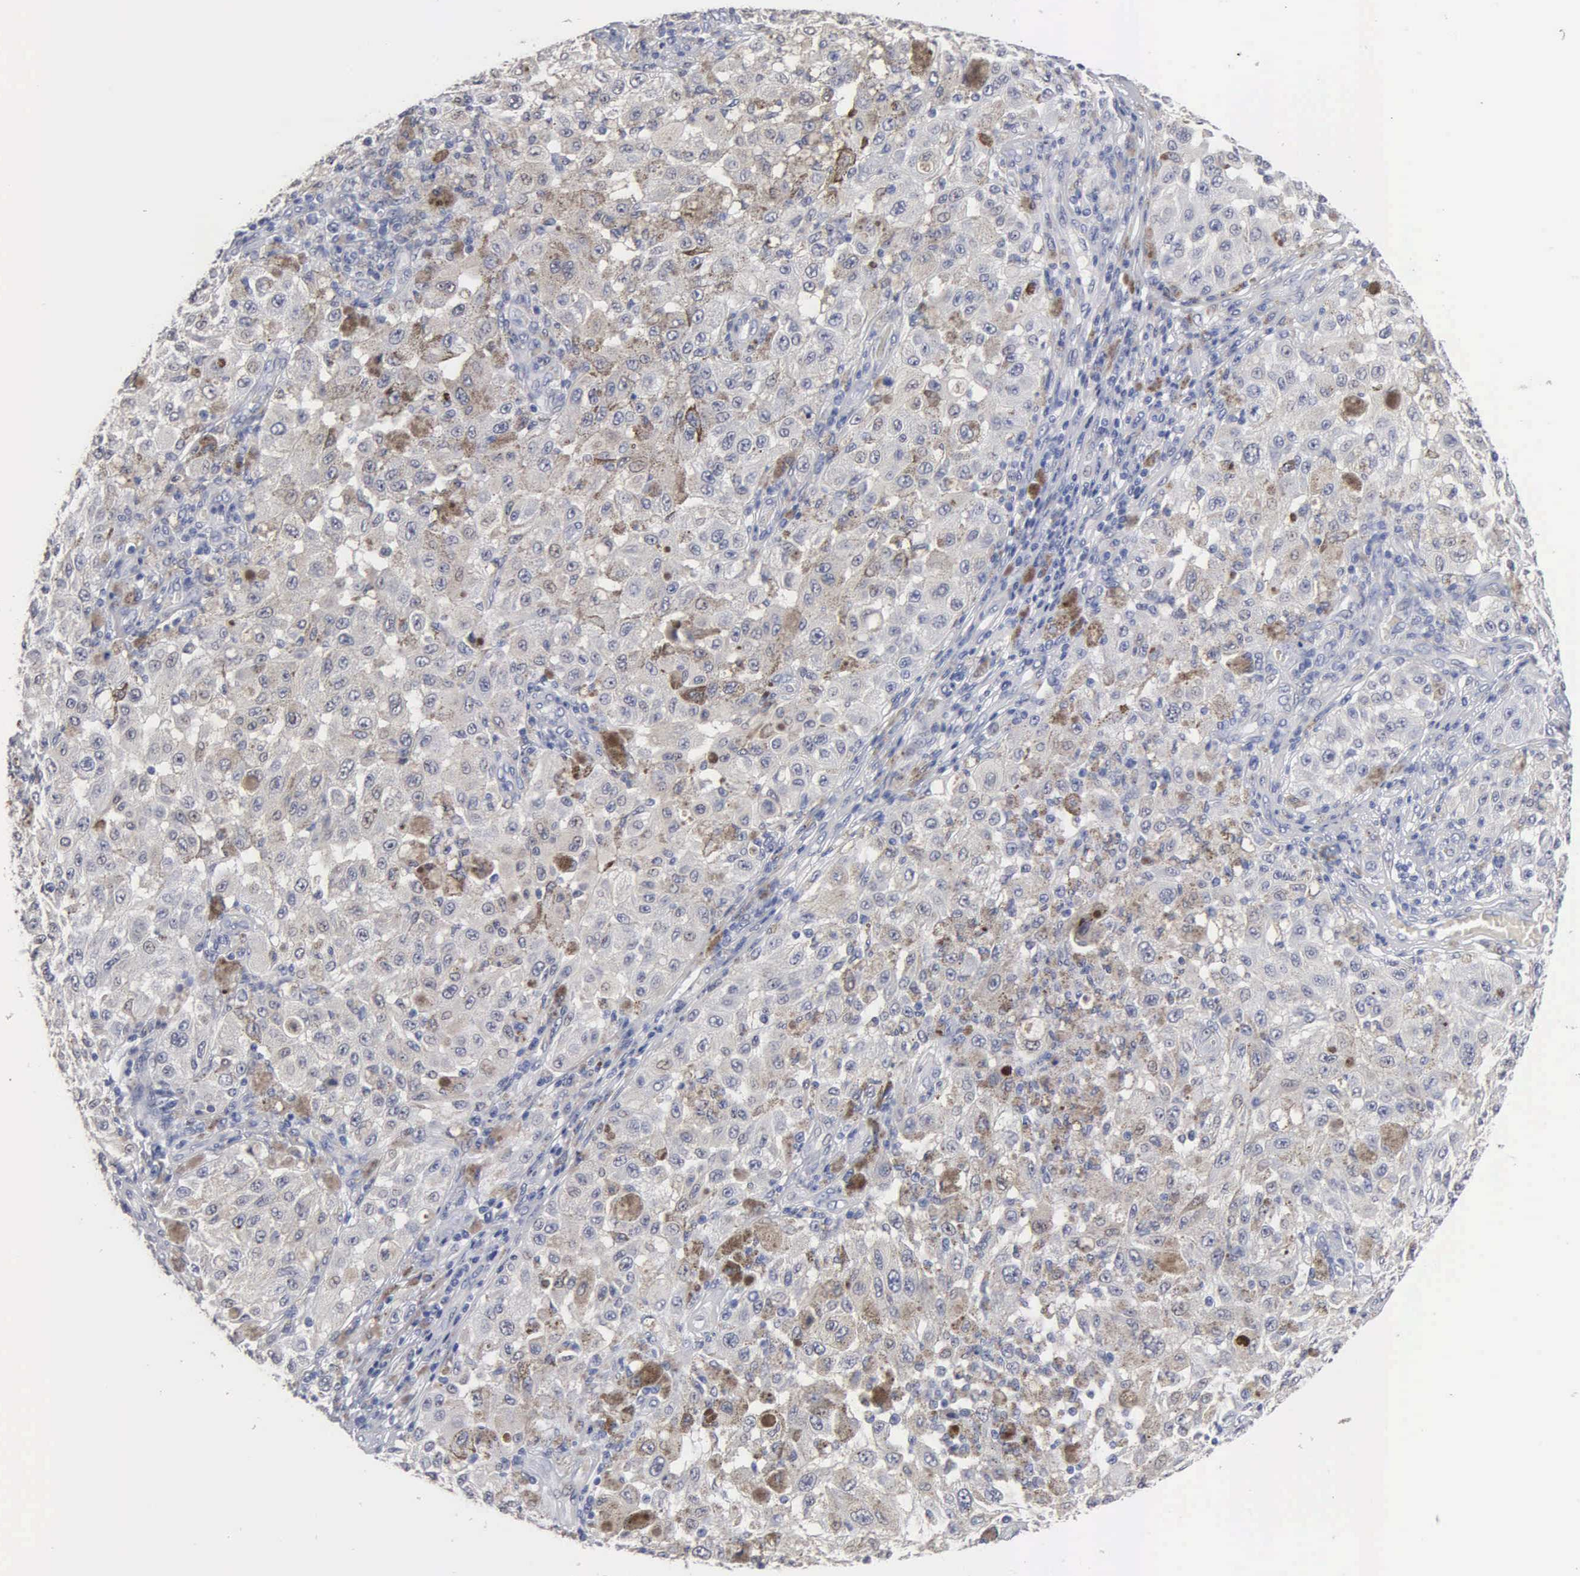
{"staining": {"intensity": "negative", "quantity": "none", "location": "none"}, "tissue": "melanoma", "cell_type": "Tumor cells", "image_type": "cancer", "snomed": [{"axis": "morphology", "description": "Malignant melanoma, NOS"}, {"axis": "topography", "description": "Skin"}], "caption": "The immunohistochemistry micrograph has no significant expression in tumor cells of melanoma tissue.", "gene": "ASPHD2", "patient": {"sex": "female", "age": 64}}